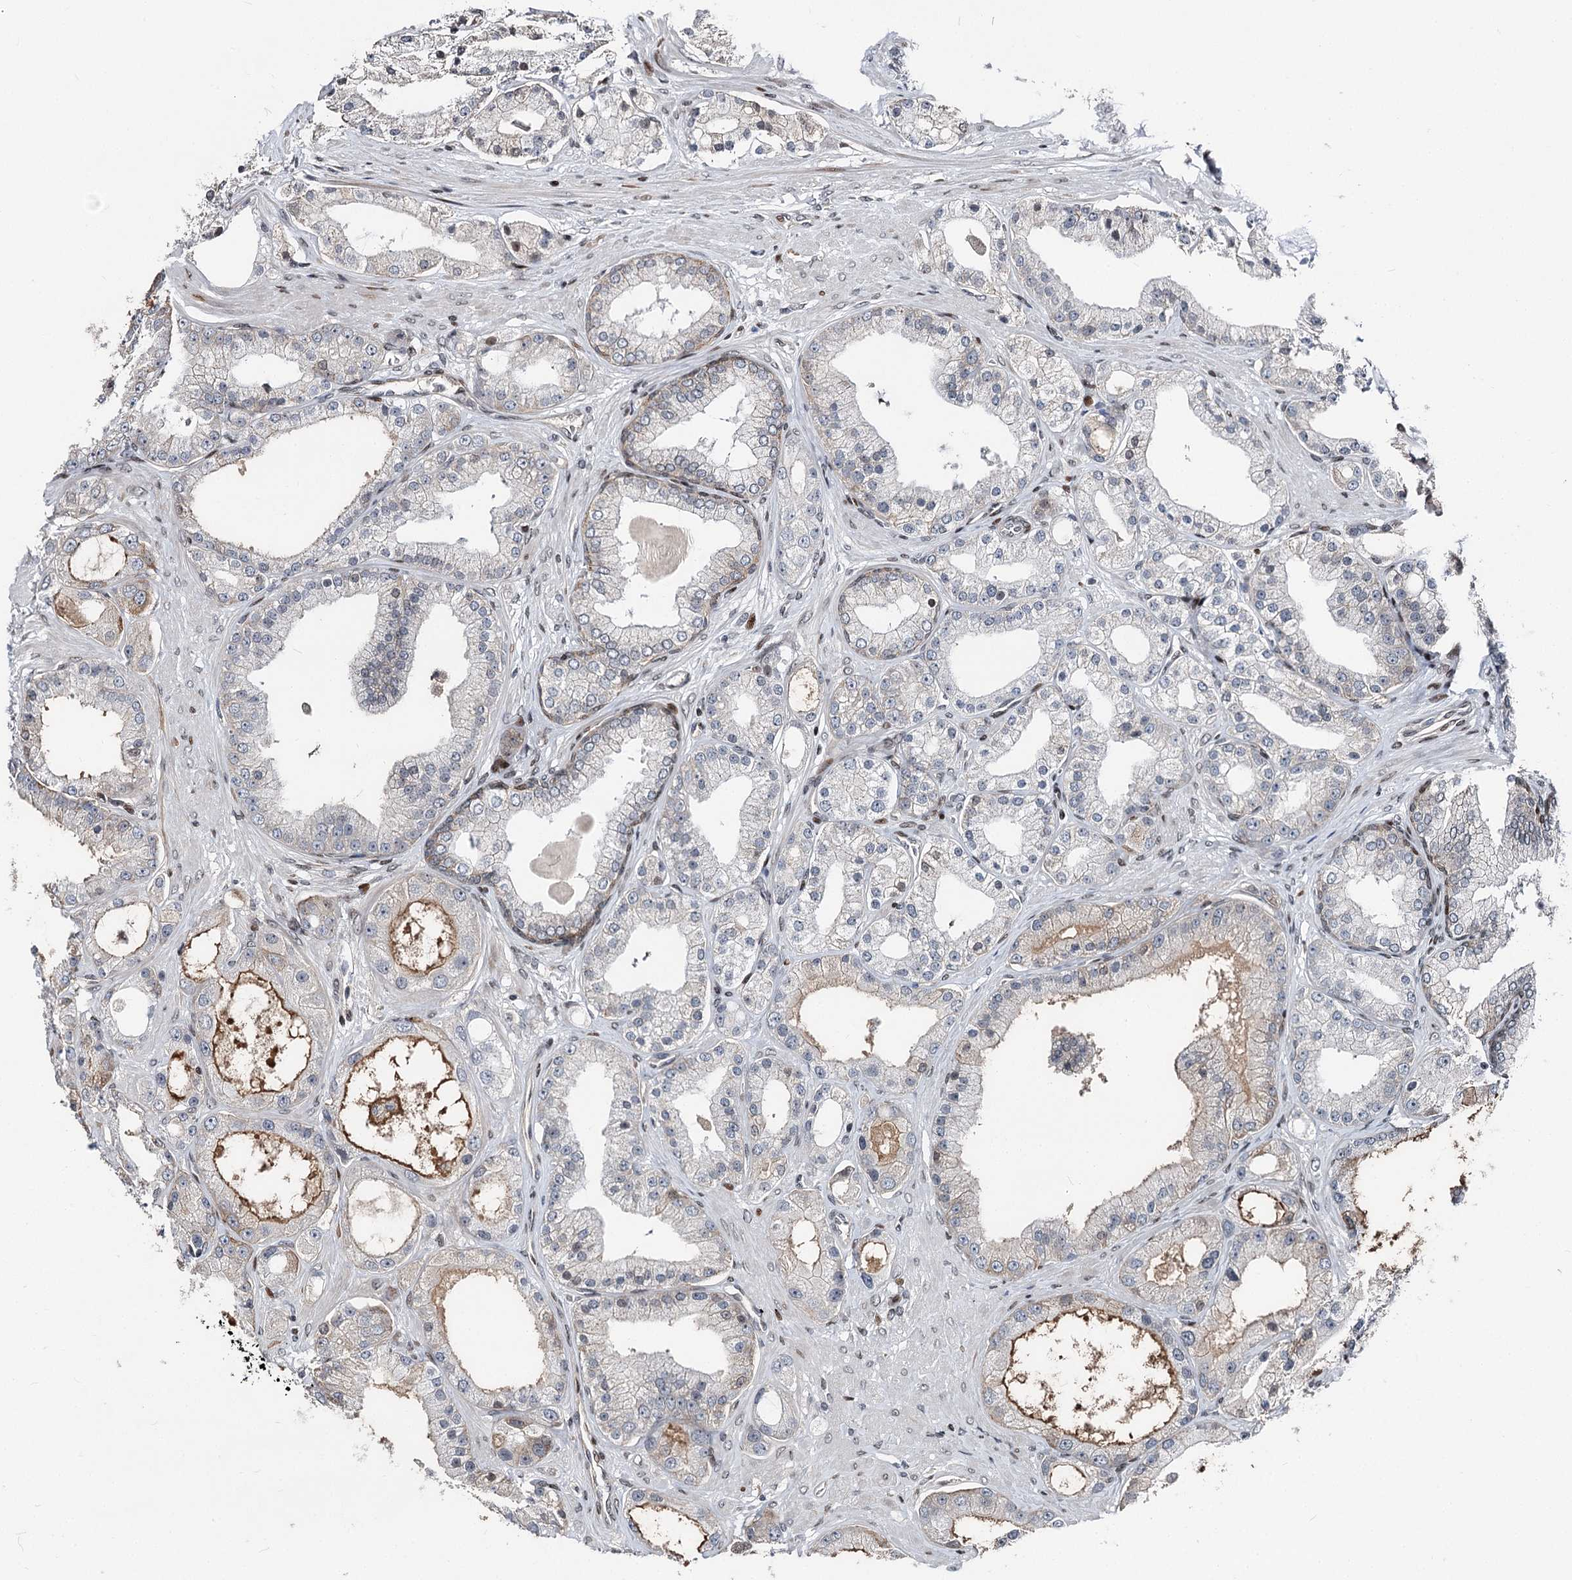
{"staining": {"intensity": "negative", "quantity": "none", "location": "none"}, "tissue": "prostate cancer", "cell_type": "Tumor cells", "image_type": "cancer", "snomed": [{"axis": "morphology", "description": "Adenocarcinoma, Low grade"}, {"axis": "topography", "description": "Prostate"}], "caption": "A high-resolution micrograph shows immunohistochemistry (IHC) staining of prostate cancer, which exhibits no significant positivity in tumor cells.", "gene": "ITFG2", "patient": {"sex": "male", "age": 67}}